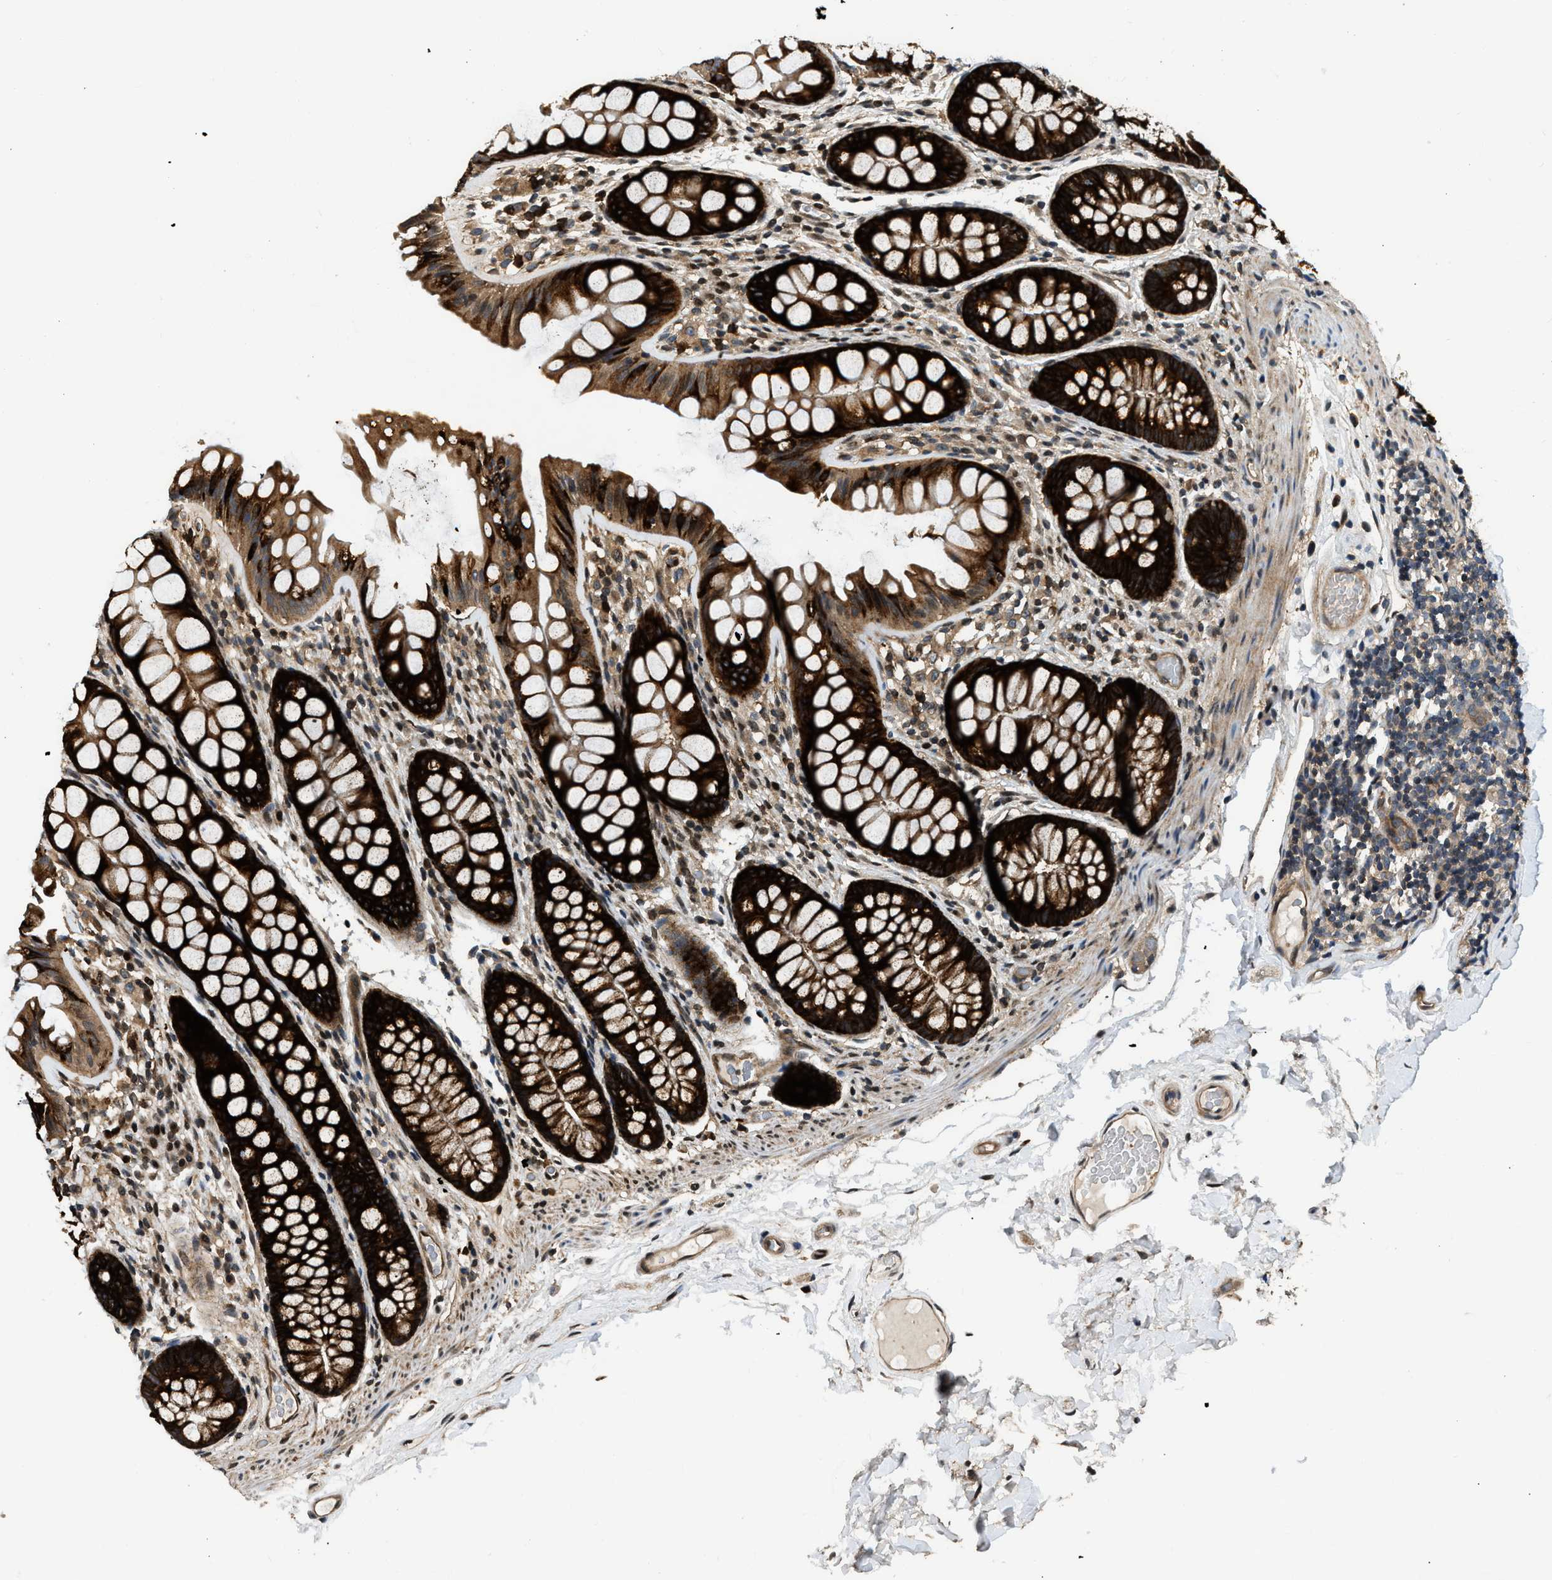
{"staining": {"intensity": "moderate", "quantity": ">75%", "location": "cytoplasmic/membranous"}, "tissue": "colon", "cell_type": "Endothelial cells", "image_type": "normal", "snomed": [{"axis": "morphology", "description": "Normal tissue, NOS"}, {"axis": "topography", "description": "Colon"}], "caption": "Moderate cytoplasmic/membranous expression for a protein is present in about >75% of endothelial cells of benign colon using immunohistochemistry (IHC).", "gene": "IL3RA", "patient": {"sex": "female", "age": 56}}